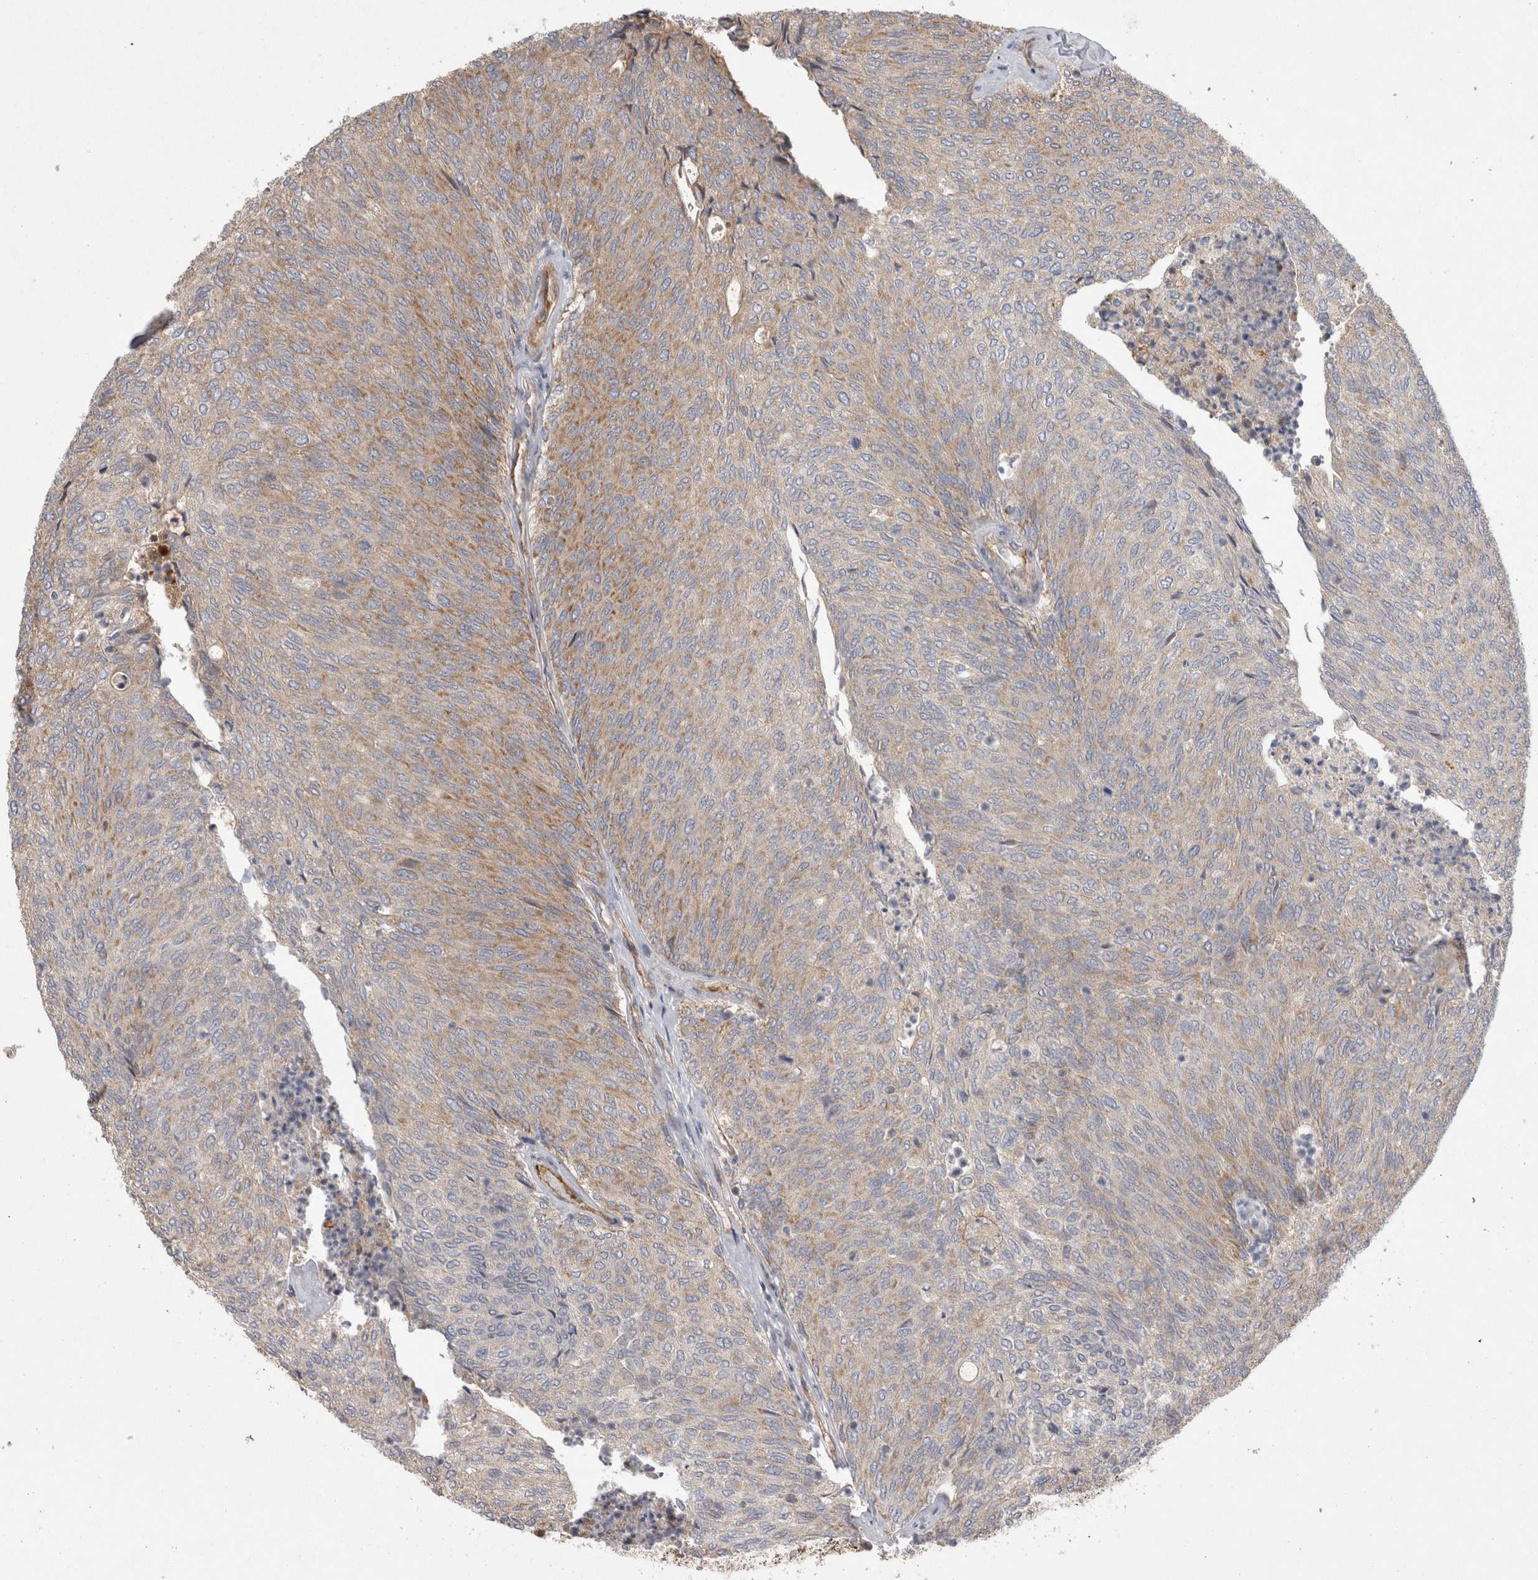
{"staining": {"intensity": "weak", "quantity": "25%-75%", "location": "cytoplasmic/membranous"}, "tissue": "urothelial cancer", "cell_type": "Tumor cells", "image_type": "cancer", "snomed": [{"axis": "morphology", "description": "Urothelial carcinoma, Low grade"}, {"axis": "topography", "description": "Urinary bladder"}], "caption": "Protein analysis of urothelial cancer tissue displays weak cytoplasmic/membranous positivity in about 25%-75% of tumor cells.", "gene": "DARS2", "patient": {"sex": "female", "age": 79}}